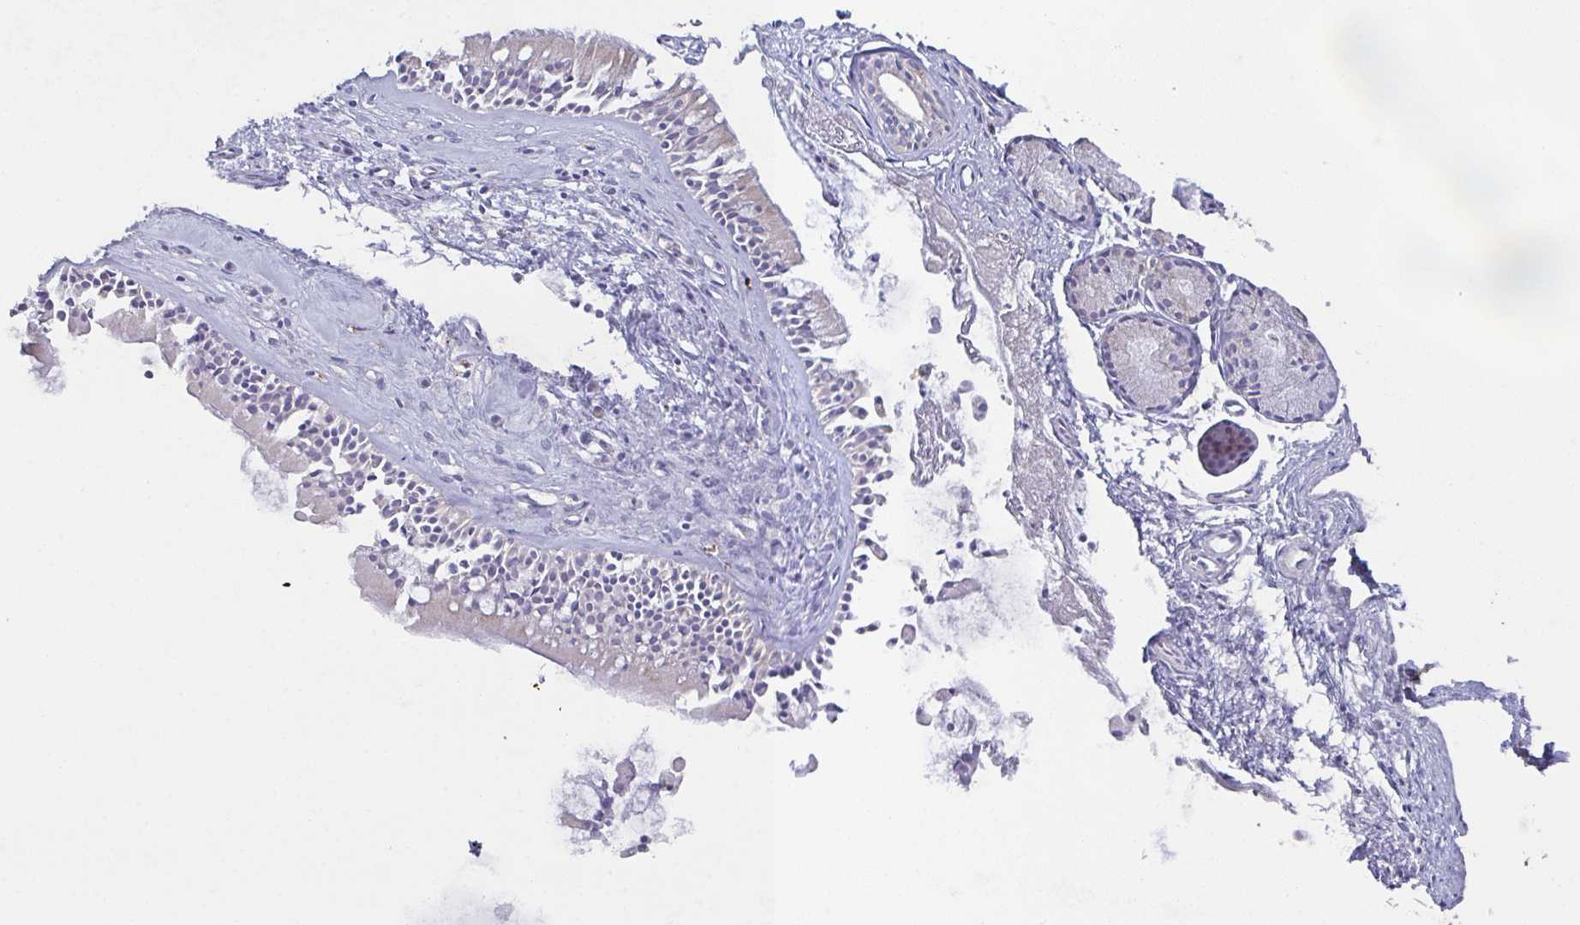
{"staining": {"intensity": "weak", "quantity": "25%-75%", "location": "cytoplasmic/membranous"}, "tissue": "nasopharynx", "cell_type": "Respiratory epithelial cells", "image_type": "normal", "snomed": [{"axis": "morphology", "description": "Normal tissue, NOS"}, {"axis": "morphology", "description": "Inflammation, NOS"}, {"axis": "topography", "description": "Nasopharynx"}], "caption": "Immunohistochemistry of benign human nasopharynx reveals low levels of weak cytoplasmic/membranous expression in approximately 25%-75% of respiratory epithelial cells.", "gene": "MT", "patient": {"sex": "male", "age": 61}}